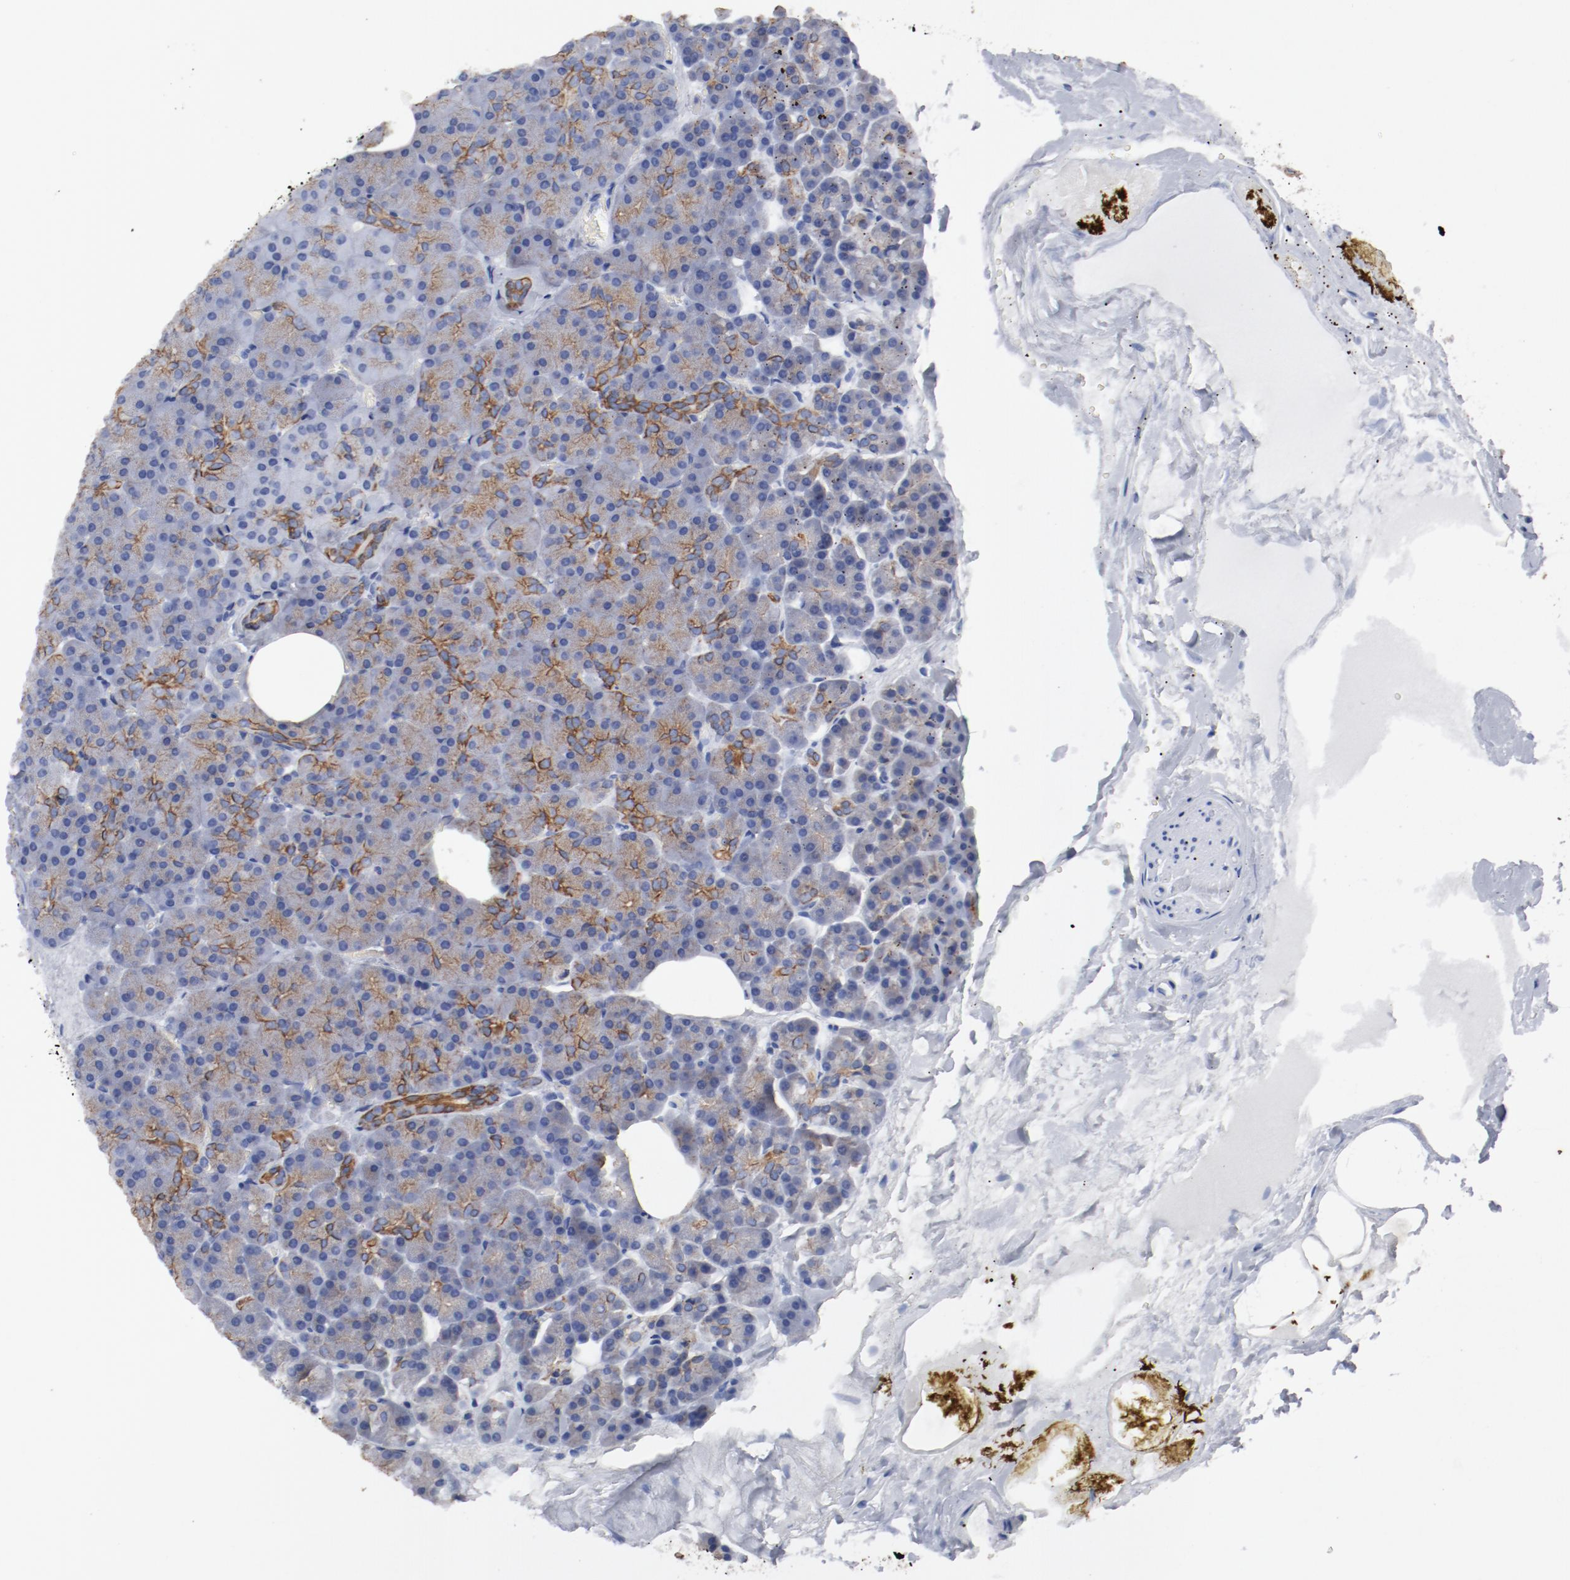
{"staining": {"intensity": "moderate", "quantity": ">75%", "location": "cytoplasmic/membranous"}, "tissue": "pancreas", "cell_type": "Exocrine glandular cells", "image_type": "normal", "snomed": [{"axis": "morphology", "description": "Normal tissue, NOS"}, {"axis": "topography", "description": "Pancreas"}], "caption": "The histopathology image exhibits immunohistochemical staining of normal pancreas. There is moderate cytoplasmic/membranous positivity is appreciated in approximately >75% of exocrine glandular cells. (DAB IHC, brown staining for protein, blue staining for nuclei).", "gene": "TSPAN6", "patient": {"sex": "female", "age": 35}}